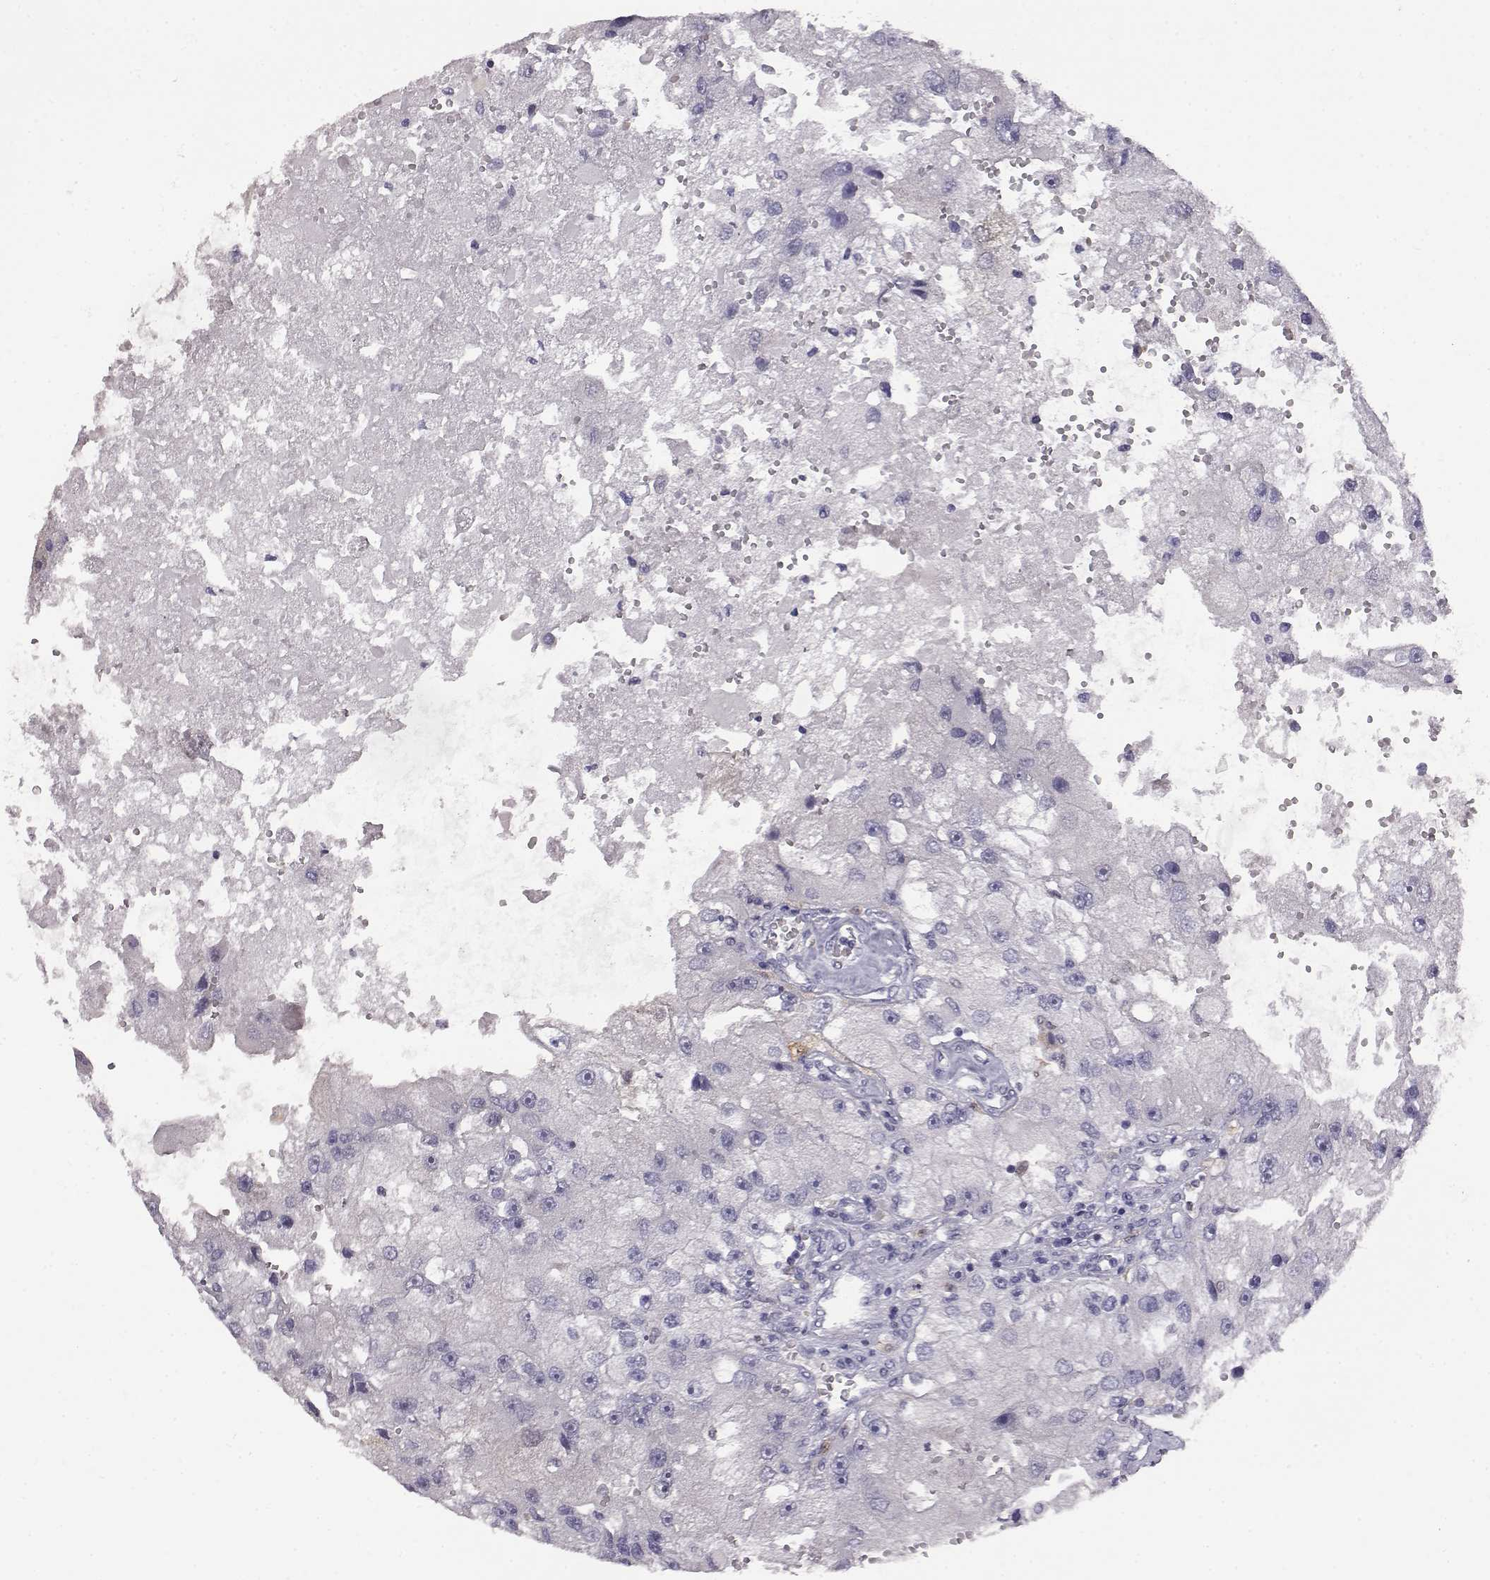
{"staining": {"intensity": "negative", "quantity": "none", "location": "none"}, "tissue": "renal cancer", "cell_type": "Tumor cells", "image_type": "cancer", "snomed": [{"axis": "morphology", "description": "Adenocarcinoma, NOS"}, {"axis": "topography", "description": "Kidney"}], "caption": "IHC micrograph of adenocarcinoma (renal) stained for a protein (brown), which displays no positivity in tumor cells.", "gene": "AKR1B1", "patient": {"sex": "male", "age": 63}}